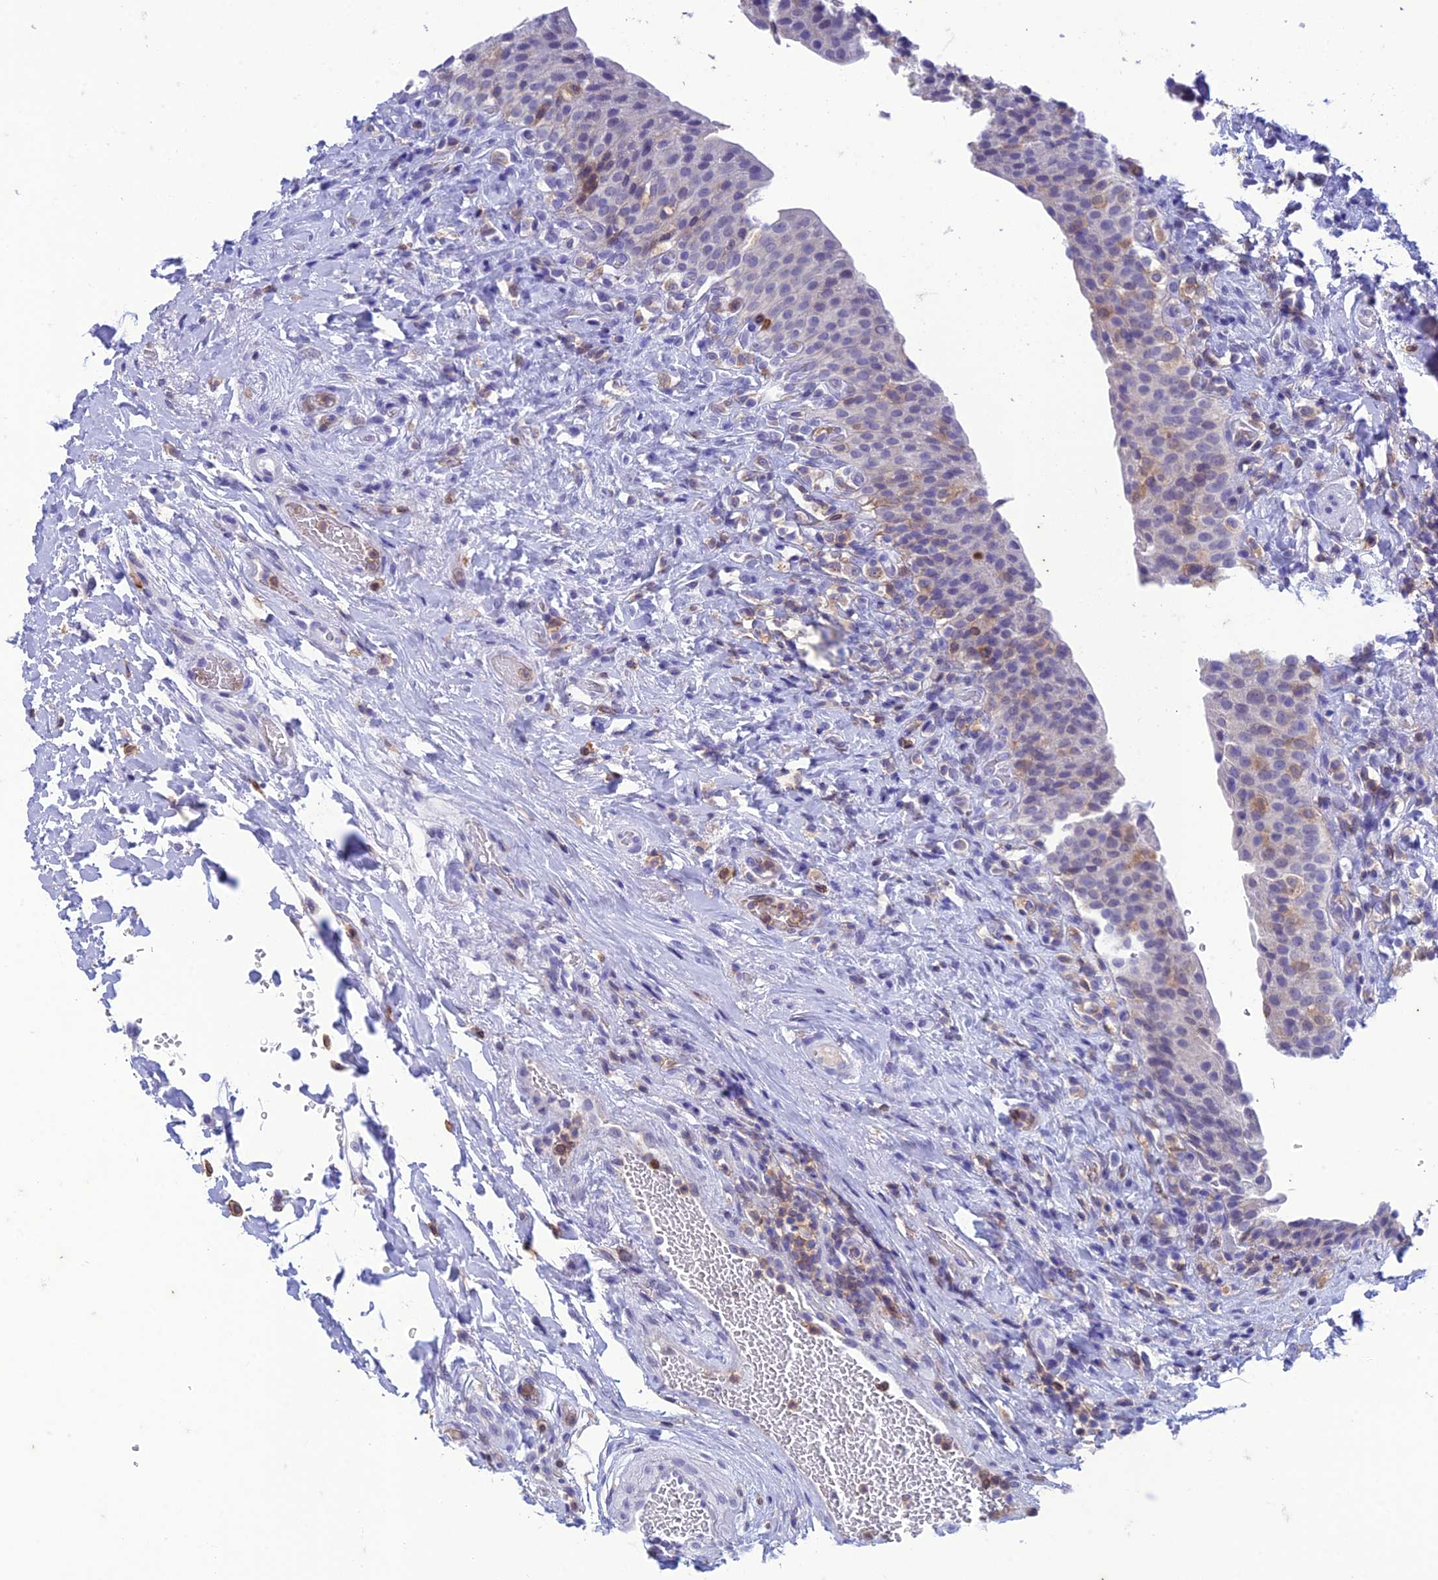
{"staining": {"intensity": "weak", "quantity": "<25%", "location": "cytoplasmic/membranous"}, "tissue": "urinary bladder", "cell_type": "Urothelial cells", "image_type": "normal", "snomed": [{"axis": "morphology", "description": "Normal tissue, NOS"}, {"axis": "morphology", "description": "Inflammation, NOS"}, {"axis": "topography", "description": "Urinary bladder"}], "caption": "This histopathology image is of benign urinary bladder stained with immunohistochemistry to label a protein in brown with the nuclei are counter-stained blue. There is no expression in urothelial cells. (DAB (3,3'-diaminobenzidine) immunohistochemistry, high magnification).", "gene": "FGF7", "patient": {"sex": "male", "age": 64}}